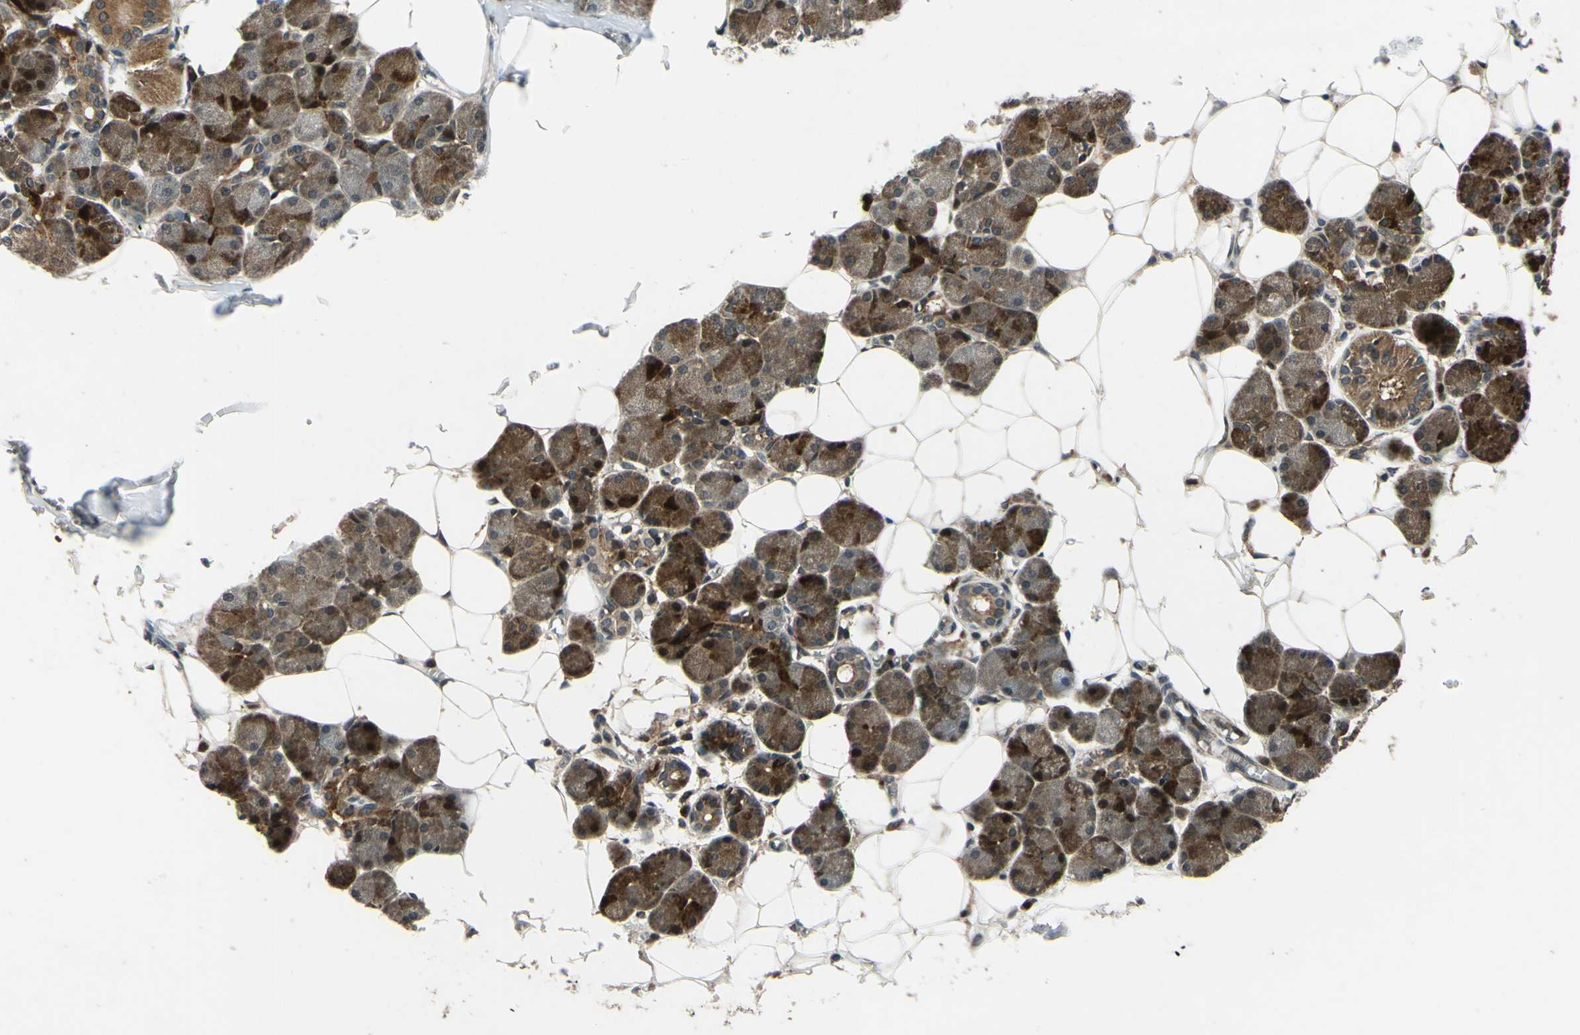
{"staining": {"intensity": "strong", "quantity": ">75%", "location": "cytoplasmic/membranous"}, "tissue": "salivary gland", "cell_type": "Glandular cells", "image_type": "normal", "snomed": [{"axis": "morphology", "description": "Normal tissue, NOS"}, {"axis": "morphology", "description": "Adenoma, NOS"}, {"axis": "topography", "description": "Salivary gland"}], "caption": "Immunohistochemistry (IHC) photomicrograph of benign salivary gland: salivary gland stained using IHC shows high levels of strong protein expression localized specifically in the cytoplasmic/membranous of glandular cells, appearing as a cytoplasmic/membranous brown color.", "gene": "ABCC8", "patient": {"sex": "female", "age": 32}}